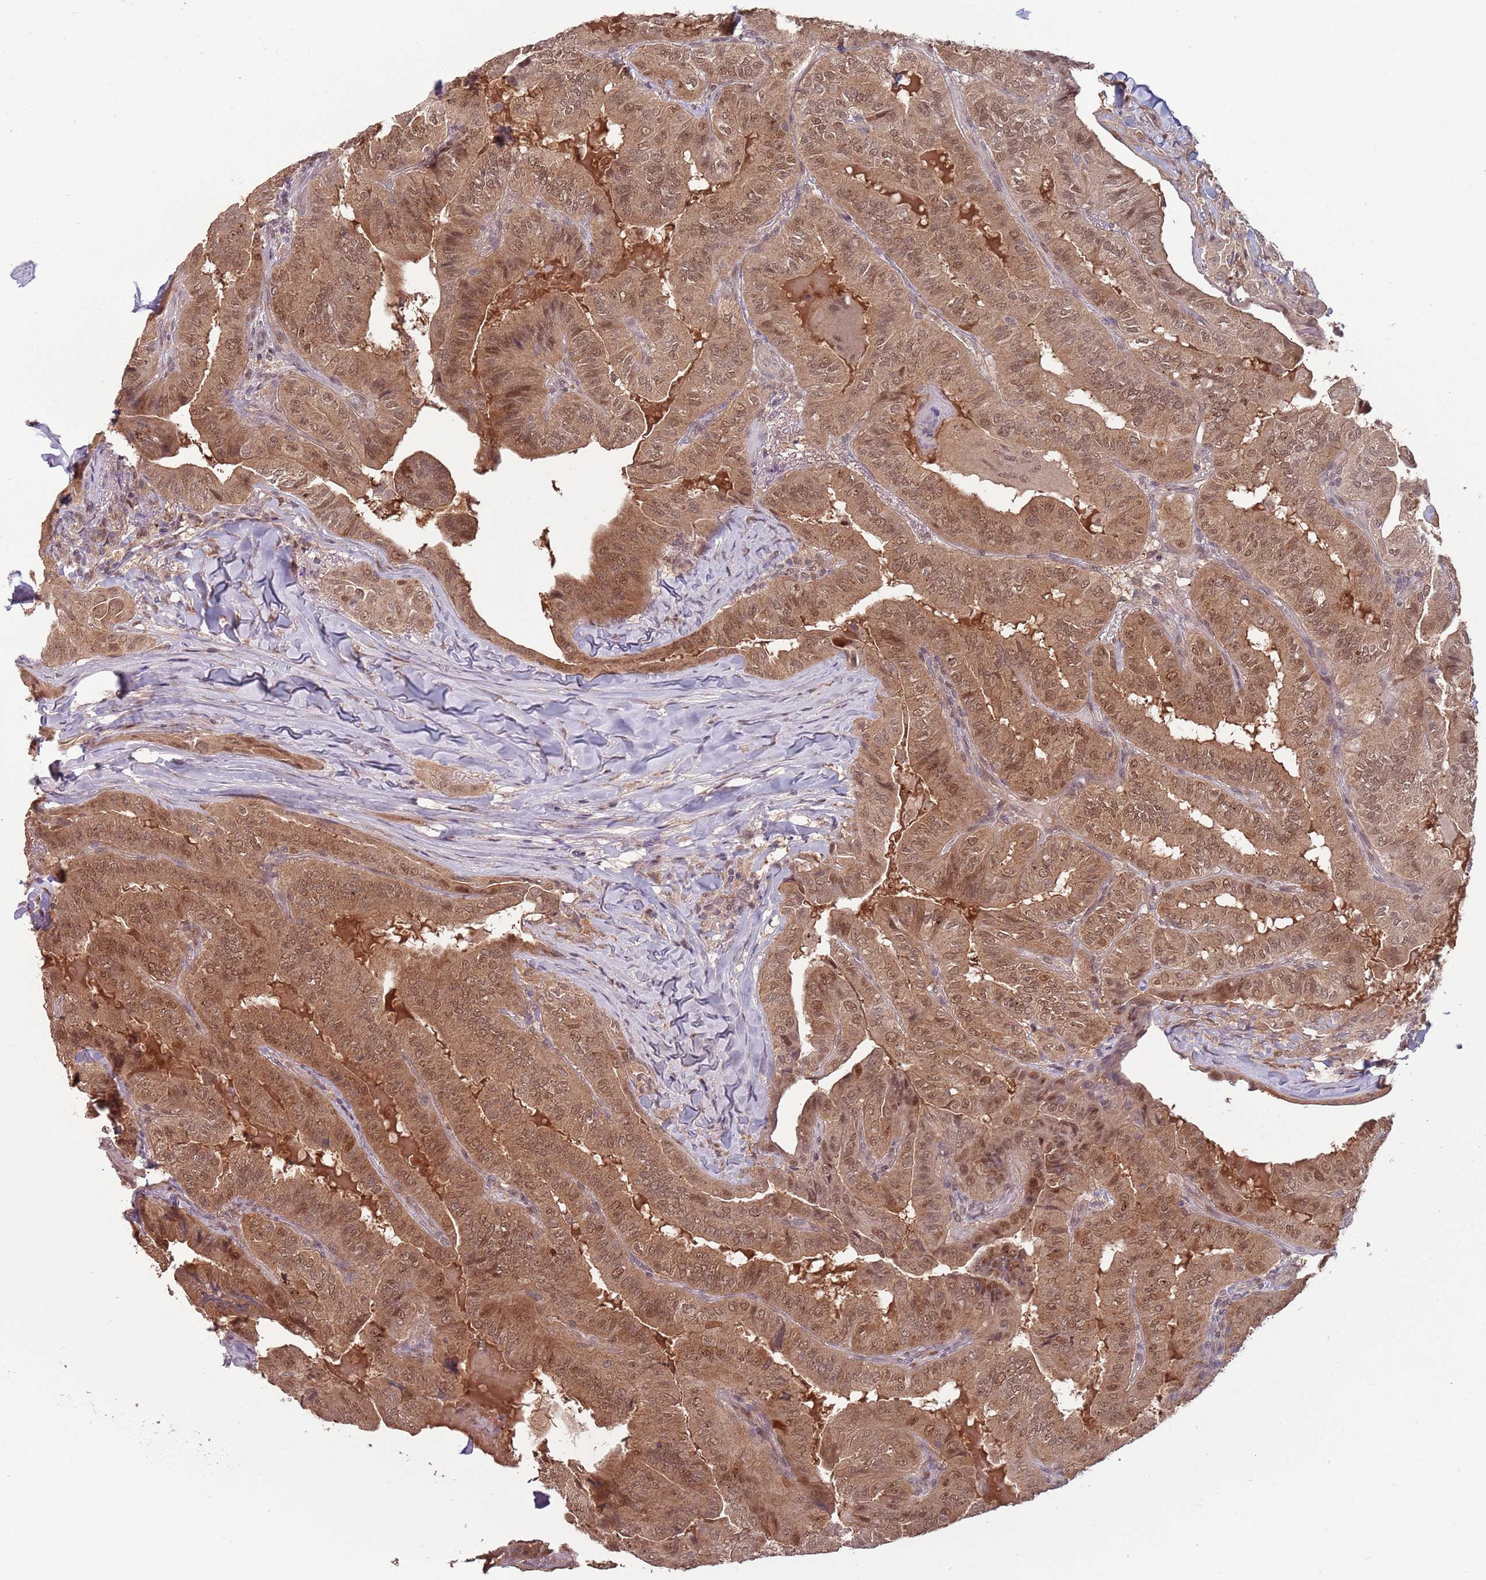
{"staining": {"intensity": "moderate", "quantity": ">75%", "location": "cytoplasmic/membranous,nuclear"}, "tissue": "thyroid cancer", "cell_type": "Tumor cells", "image_type": "cancer", "snomed": [{"axis": "morphology", "description": "Papillary adenocarcinoma, NOS"}, {"axis": "topography", "description": "Thyroid gland"}], "caption": "Protein positivity by immunohistochemistry exhibits moderate cytoplasmic/membranous and nuclear staining in about >75% of tumor cells in thyroid cancer (papillary adenocarcinoma). The staining was performed using DAB to visualize the protein expression in brown, while the nuclei were stained in blue with hematoxylin (Magnification: 20x).", "gene": "ZBTB5", "patient": {"sex": "female", "age": 68}}